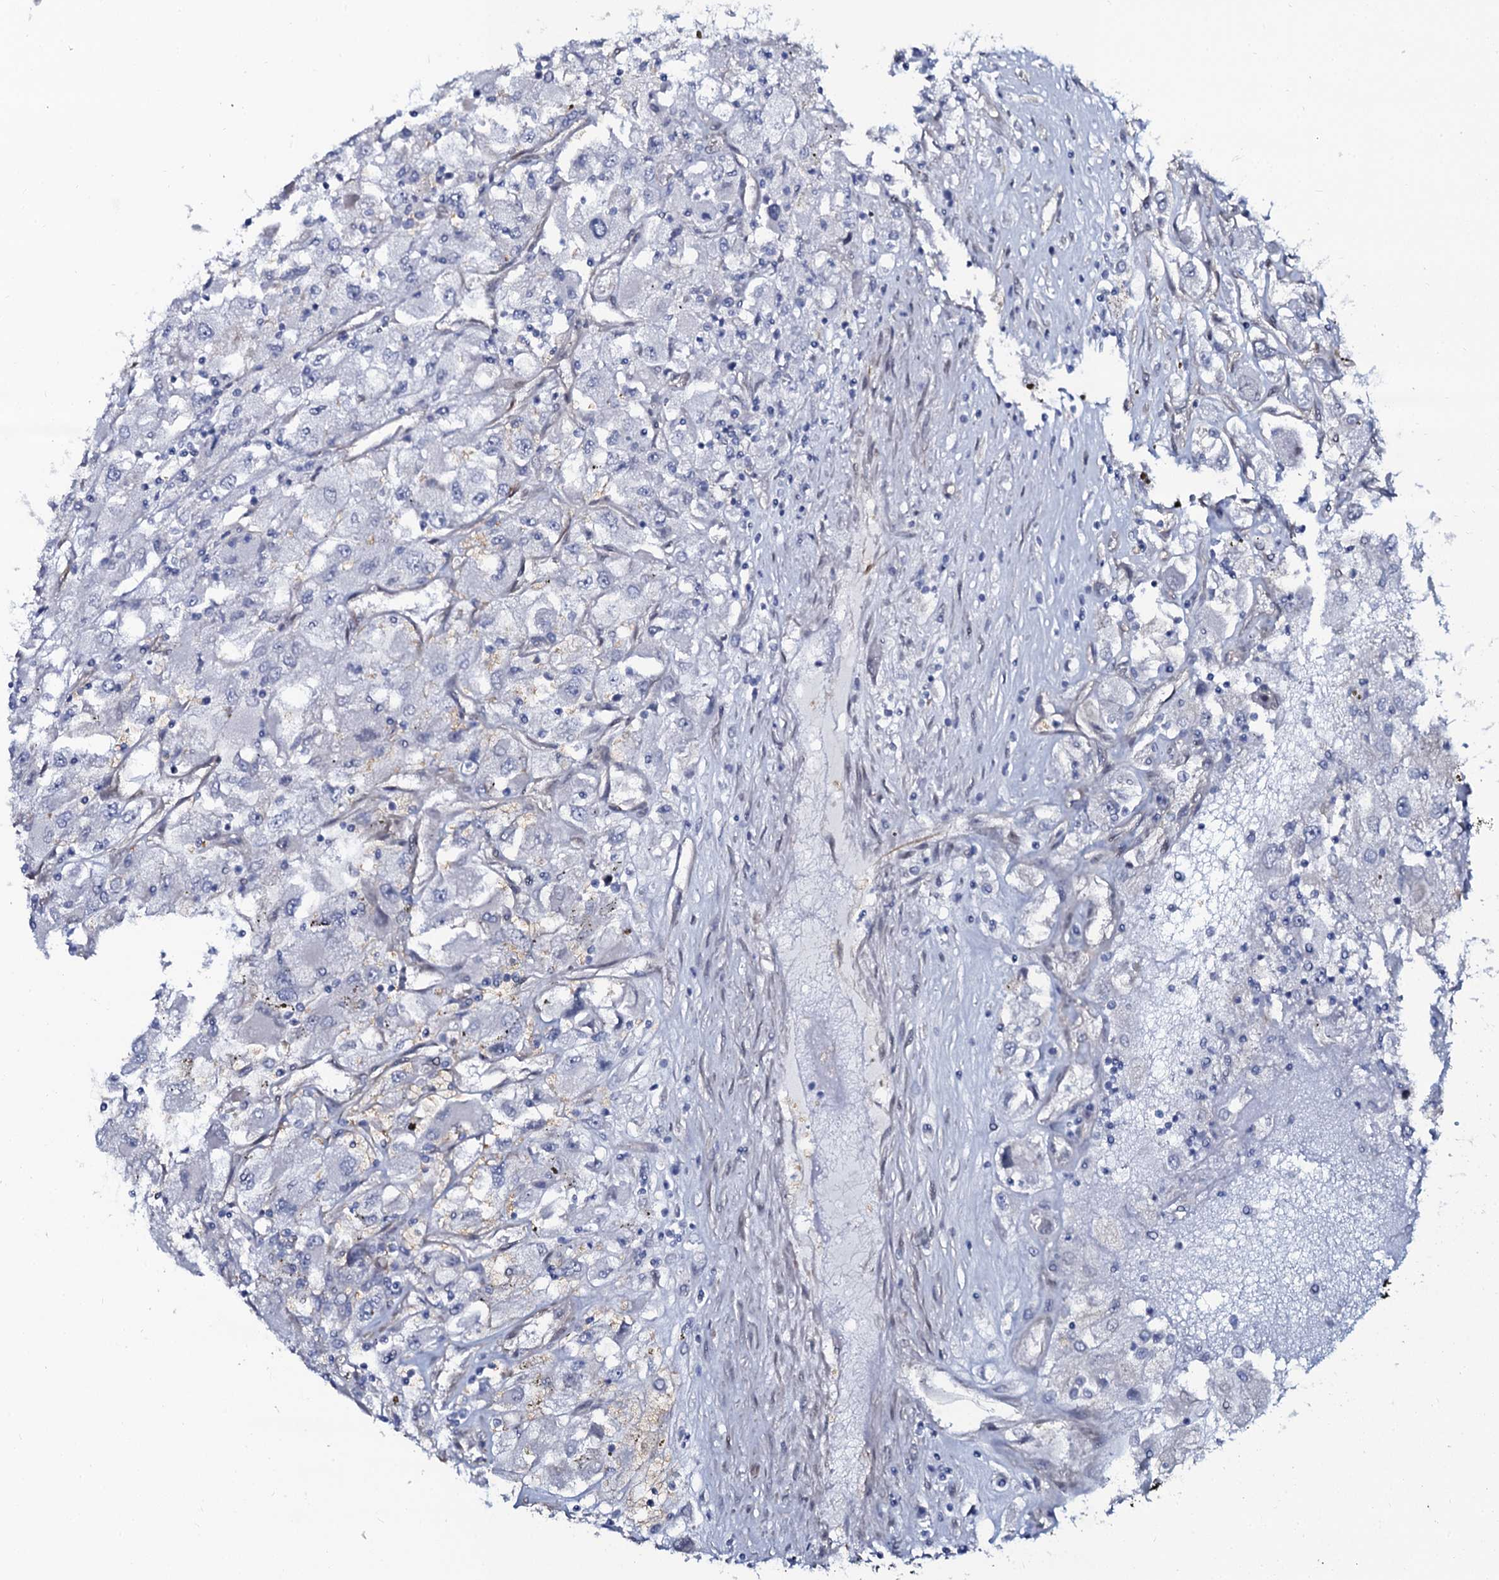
{"staining": {"intensity": "negative", "quantity": "none", "location": "none"}, "tissue": "renal cancer", "cell_type": "Tumor cells", "image_type": "cancer", "snomed": [{"axis": "morphology", "description": "Adenocarcinoma, NOS"}, {"axis": "topography", "description": "Kidney"}], "caption": "Immunohistochemical staining of adenocarcinoma (renal) demonstrates no significant expression in tumor cells.", "gene": "C10orf88", "patient": {"sex": "female", "age": 52}}